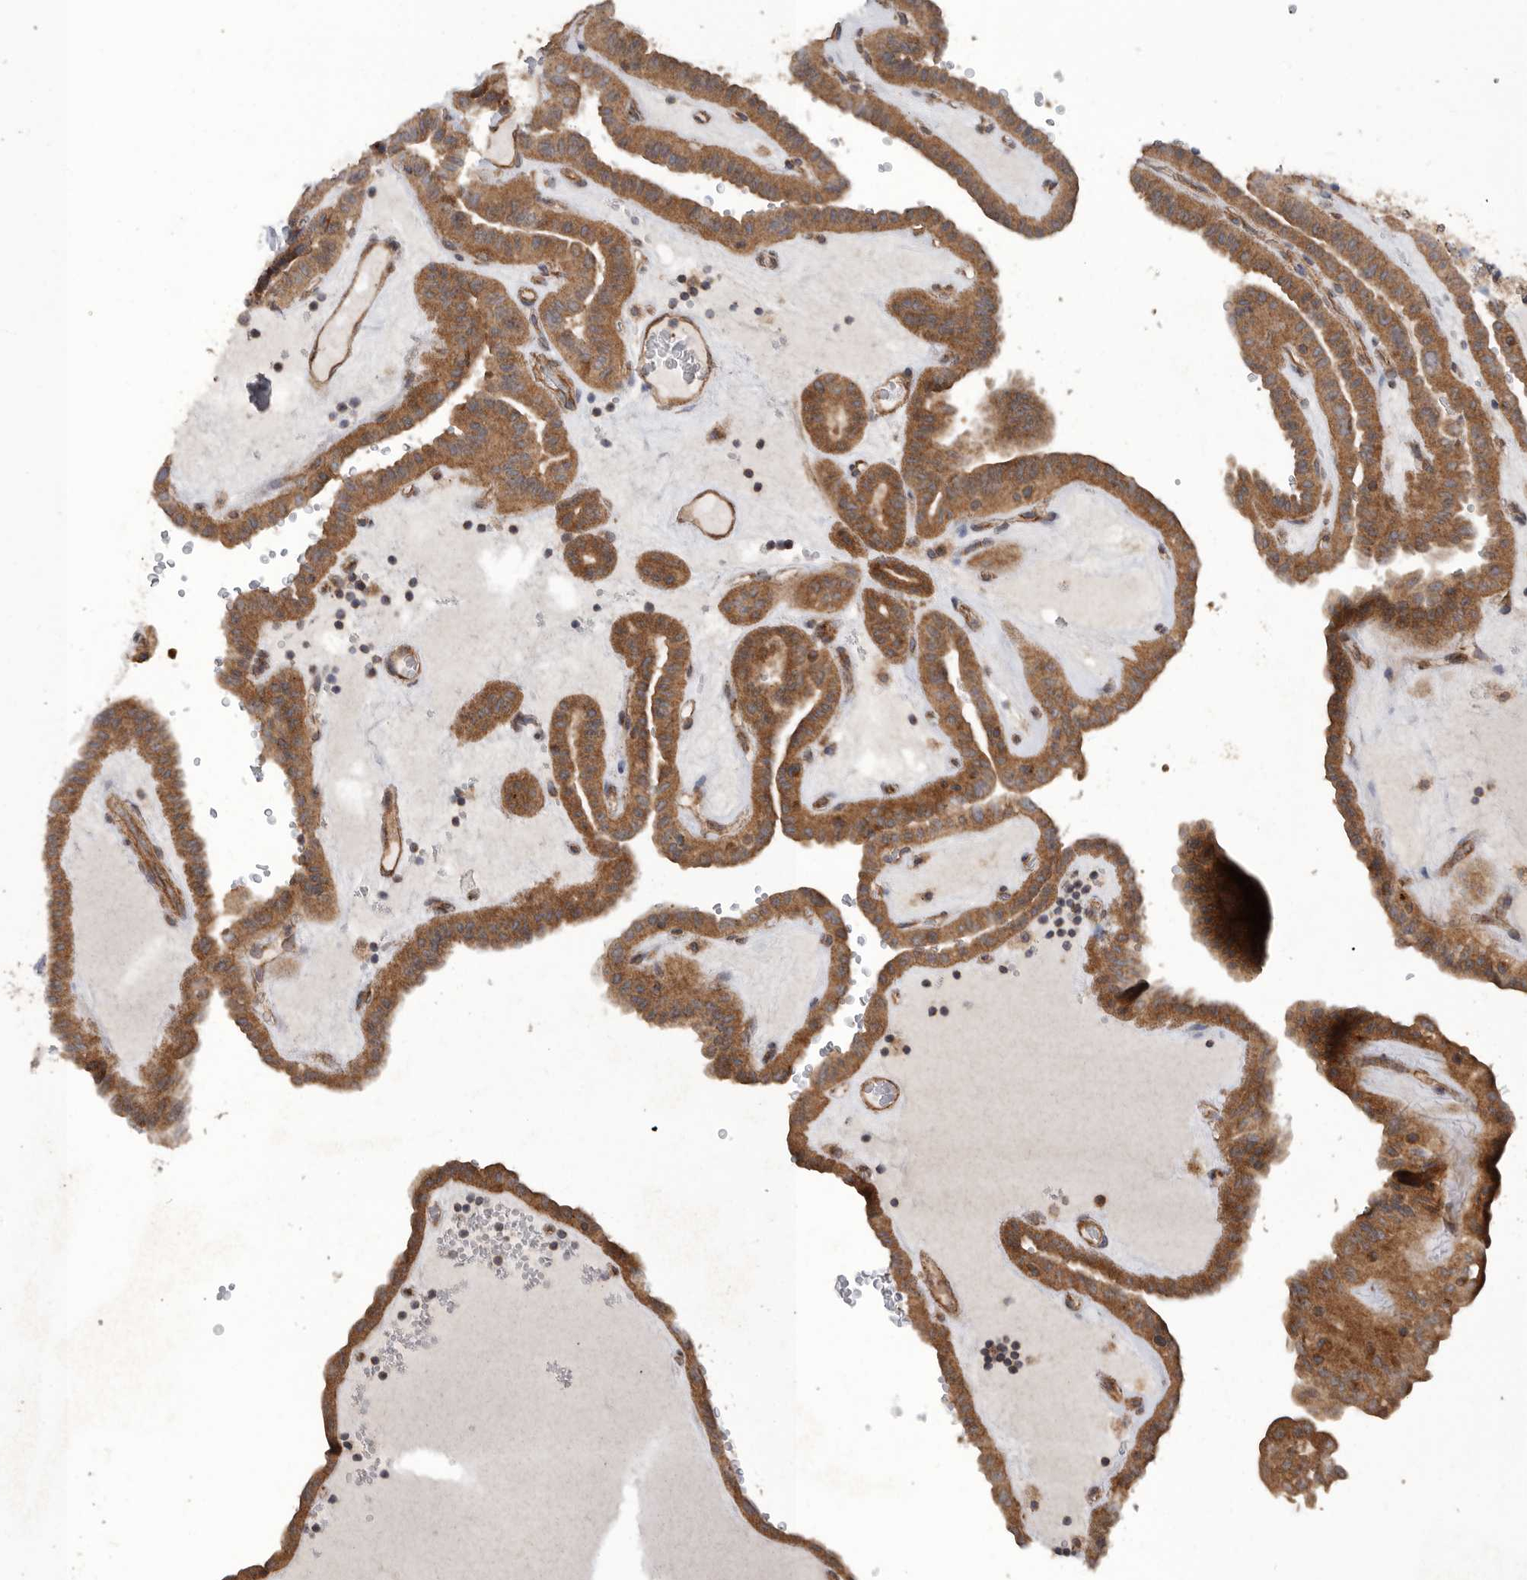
{"staining": {"intensity": "moderate", "quantity": ">75%", "location": "cytoplasmic/membranous"}, "tissue": "thyroid cancer", "cell_type": "Tumor cells", "image_type": "cancer", "snomed": [{"axis": "morphology", "description": "Papillary adenocarcinoma, NOS"}, {"axis": "topography", "description": "Thyroid gland"}], "caption": "Immunohistochemical staining of human thyroid cancer demonstrates moderate cytoplasmic/membranous protein expression in approximately >75% of tumor cells. (brown staining indicates protein expression, while blue staining denotes nuclei).", "gene": "PODXL2", "patient": {"sex": "male", "age": 77}}